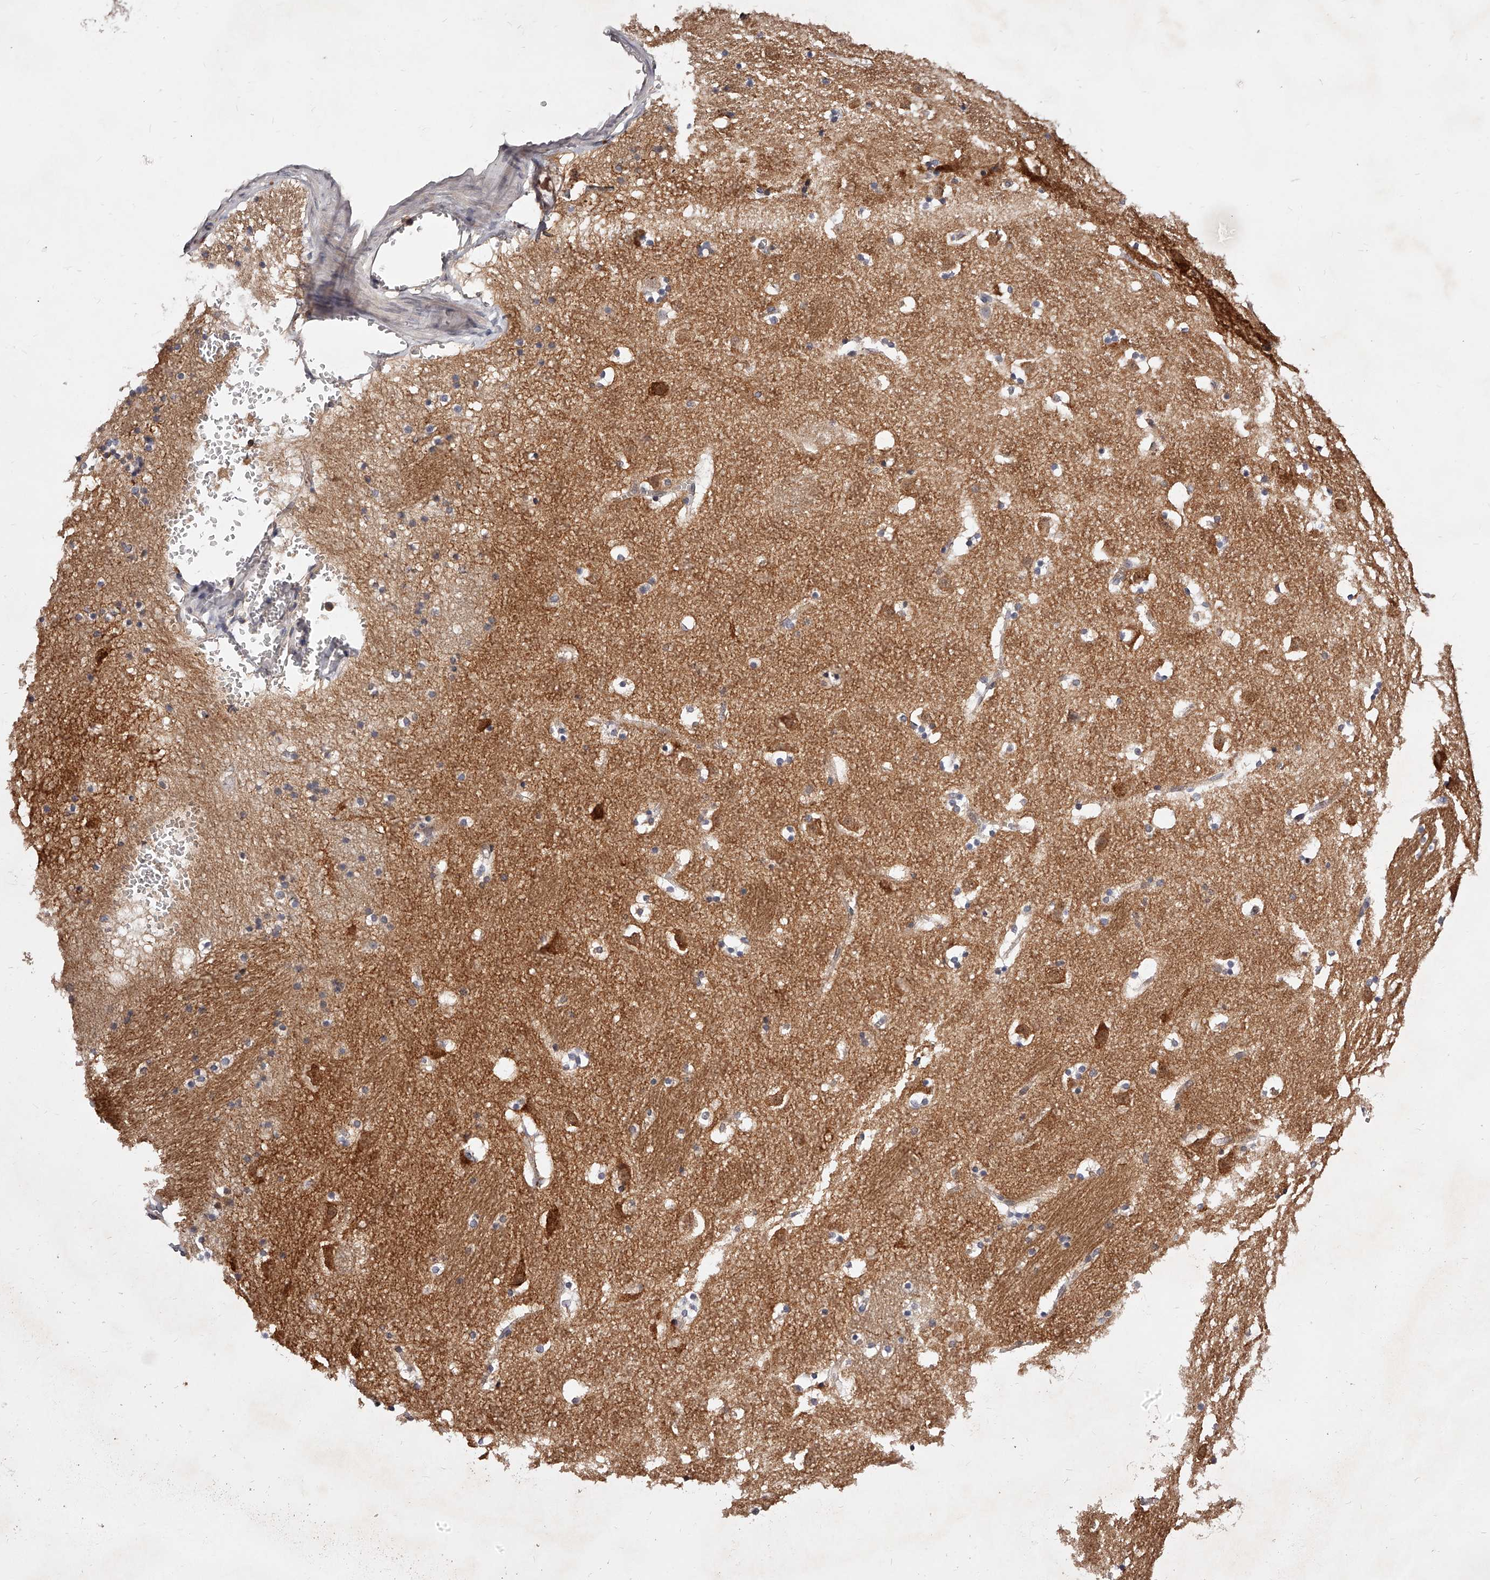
{"staining": {"intensity": "weak", "quantity": "25%-75%", "location": "cytoplasmic/membranous"}, "tissue": "caudate", "cell_type": "Glial cells", "image_type": "normal", "snomed": [{"axis": "morphology", "description": "Normal tissue, NOS"}, {"axis": "topography", "description": "Lateral ventricle wall"}], "caption": "IHC of unremarkable caudate reveals low levels of weak cytoplasmic/membranous positivity in approximately 25%-75% of glial cells. Using DAB (3,3'-diaminobenzidine) (brown) and hematoxylin (blue) stains, captured at high magnification using brightfield microscopy.", "gene": "PHACTR1", "patient": {"sex": "male", "age": 45}}